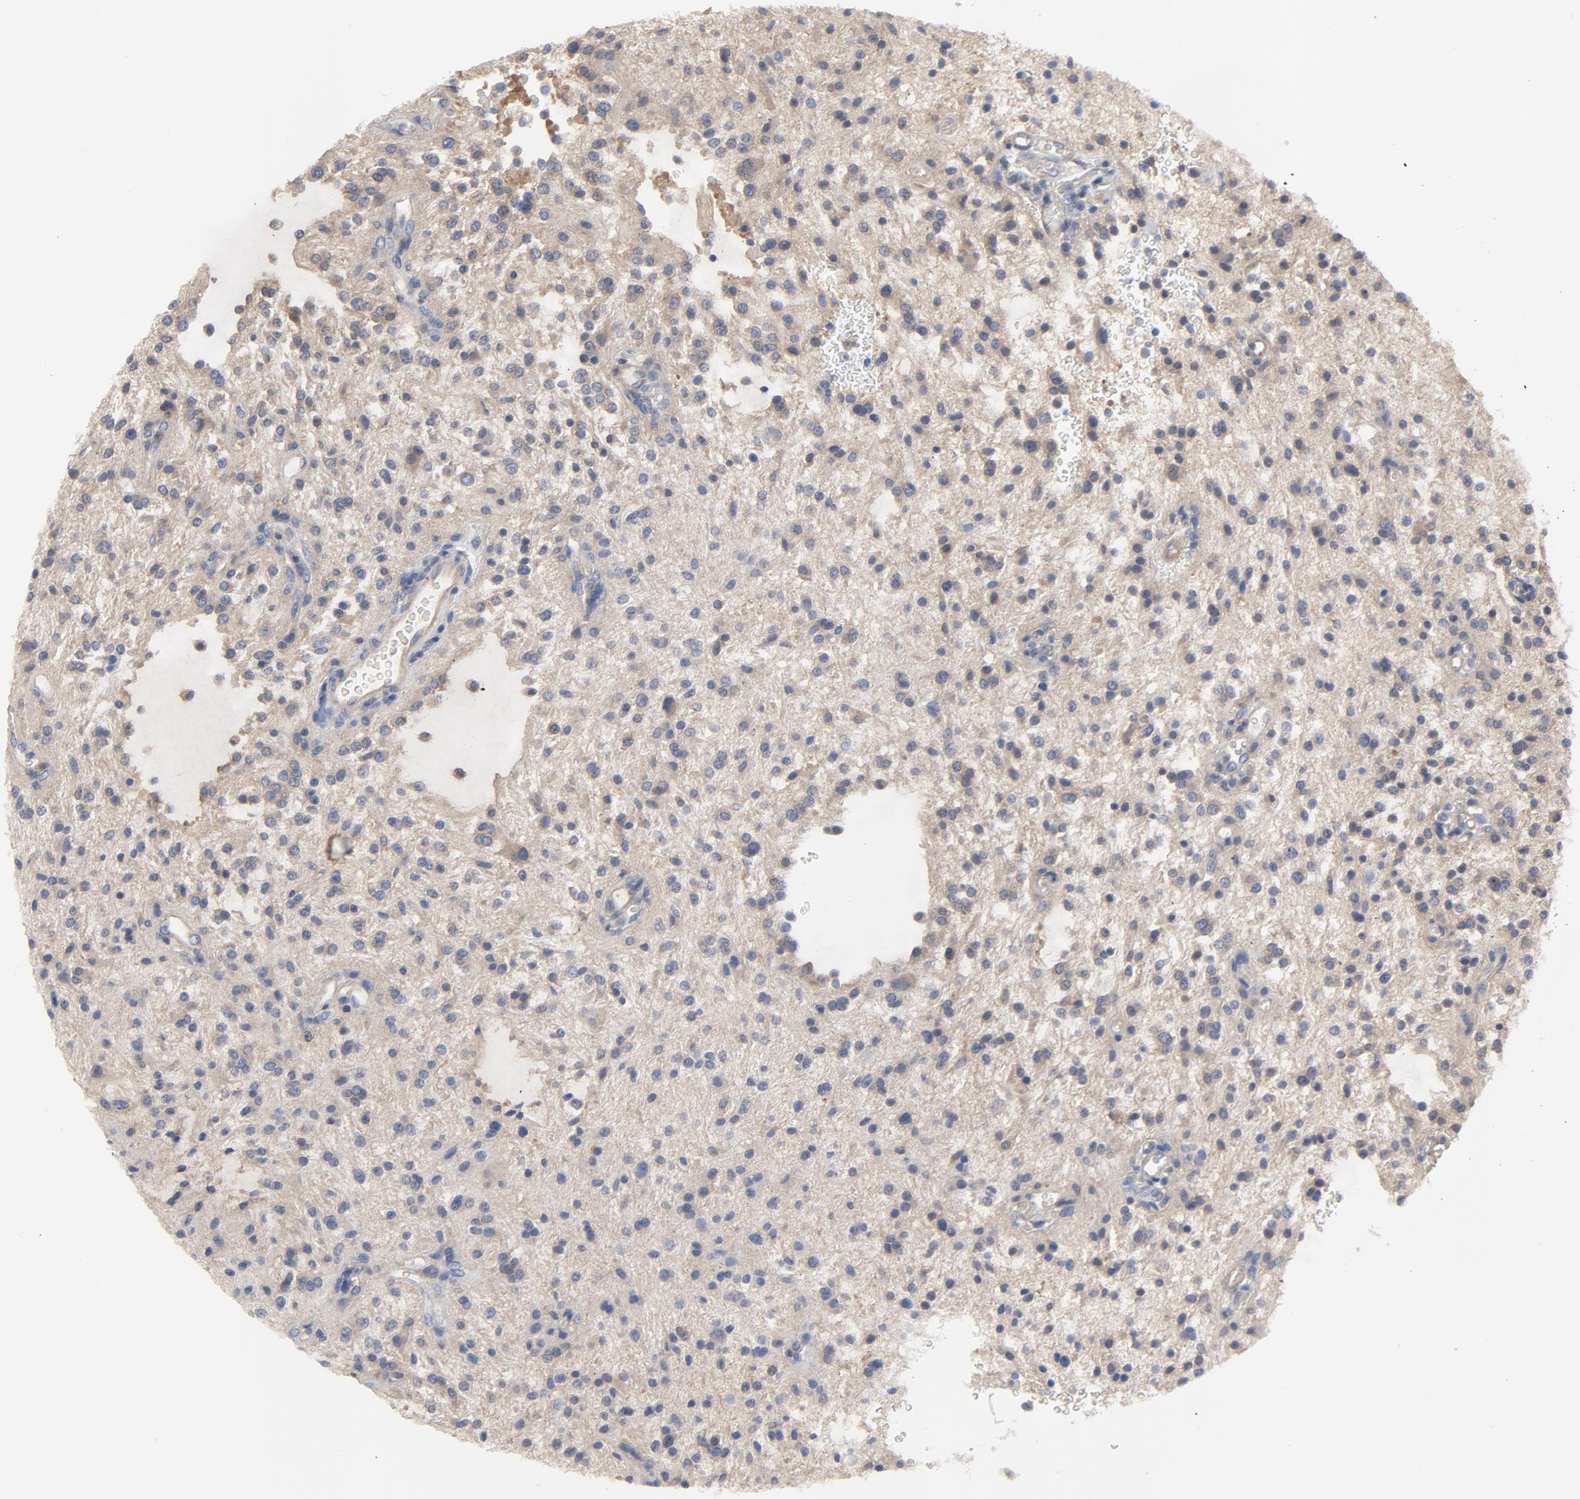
{"staining": {"intensity": "moderate", "quantity": ">75%", "location": "cytoplasmic/membranous"}, "tissue": "glioma", "cell_type": "Tumor cells", "image_type": "cancer", "snomed": [{"axis": "morphology", "description": "Glioma, malignant, NOS"}, {"axis": "topography", "description": "Cerebellum"}], "caption": "A brown stain labels moderate cytoplasmic/membranous positivity of a protein in glioma tumor cells.", "gene": "DYNLT3", "patient": {"sex": "female", "age": 10}}